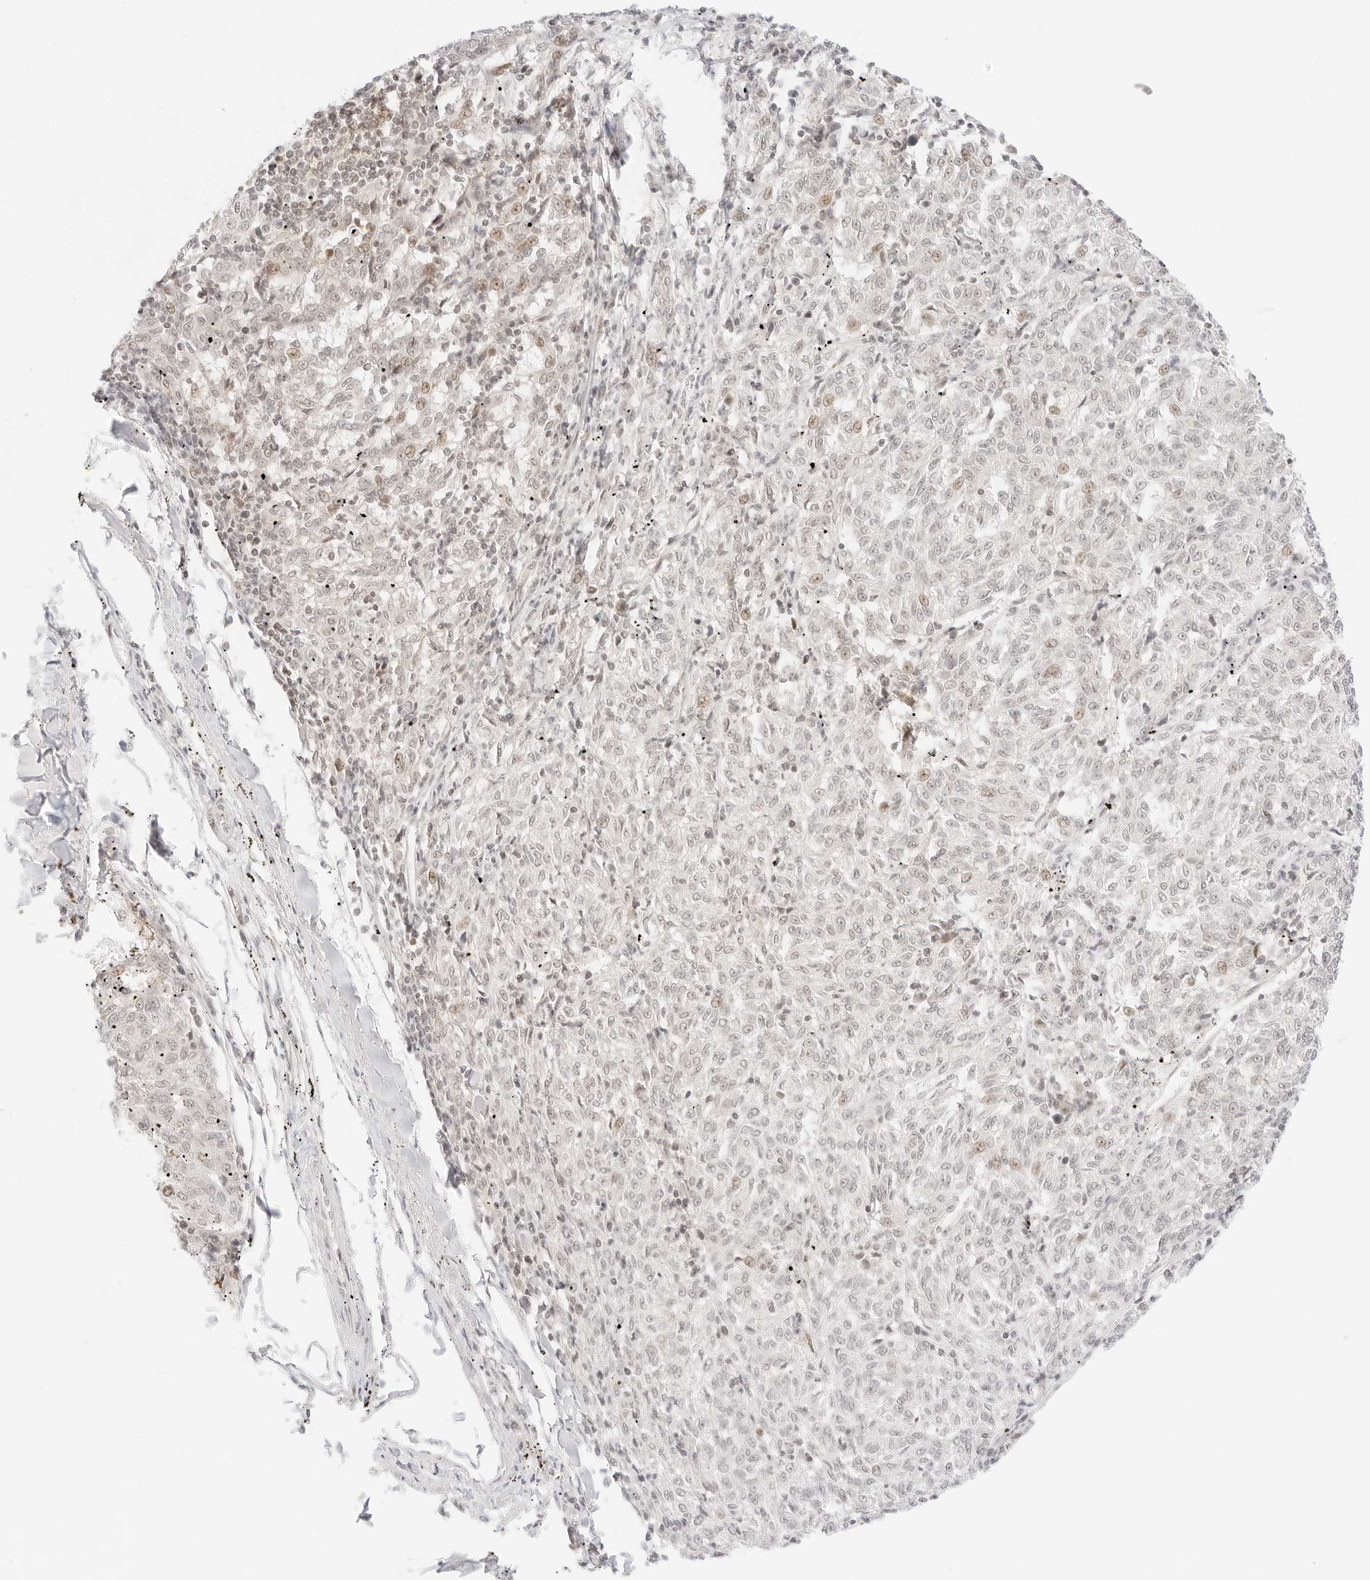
{"staining": {"intensity": "weak", "quantity": "<25%", "location": "nuclear"}, "tissue": "melanoma", "cell_type": "Tumor cells", "image_type": "cancer", "snomed": [{"axis": "morphology", "description": "Malignant melanoma, NOS"}, {"axis": "topography", "description": "Skin"}], "caption": "DAB (3,3'-diaminobenzidine) immunohistochemical staining of melanoma demonstrates no significant staining in tumor cells.", "gene": "GNAS", "patient": {"sex": "female", "age": 72}}